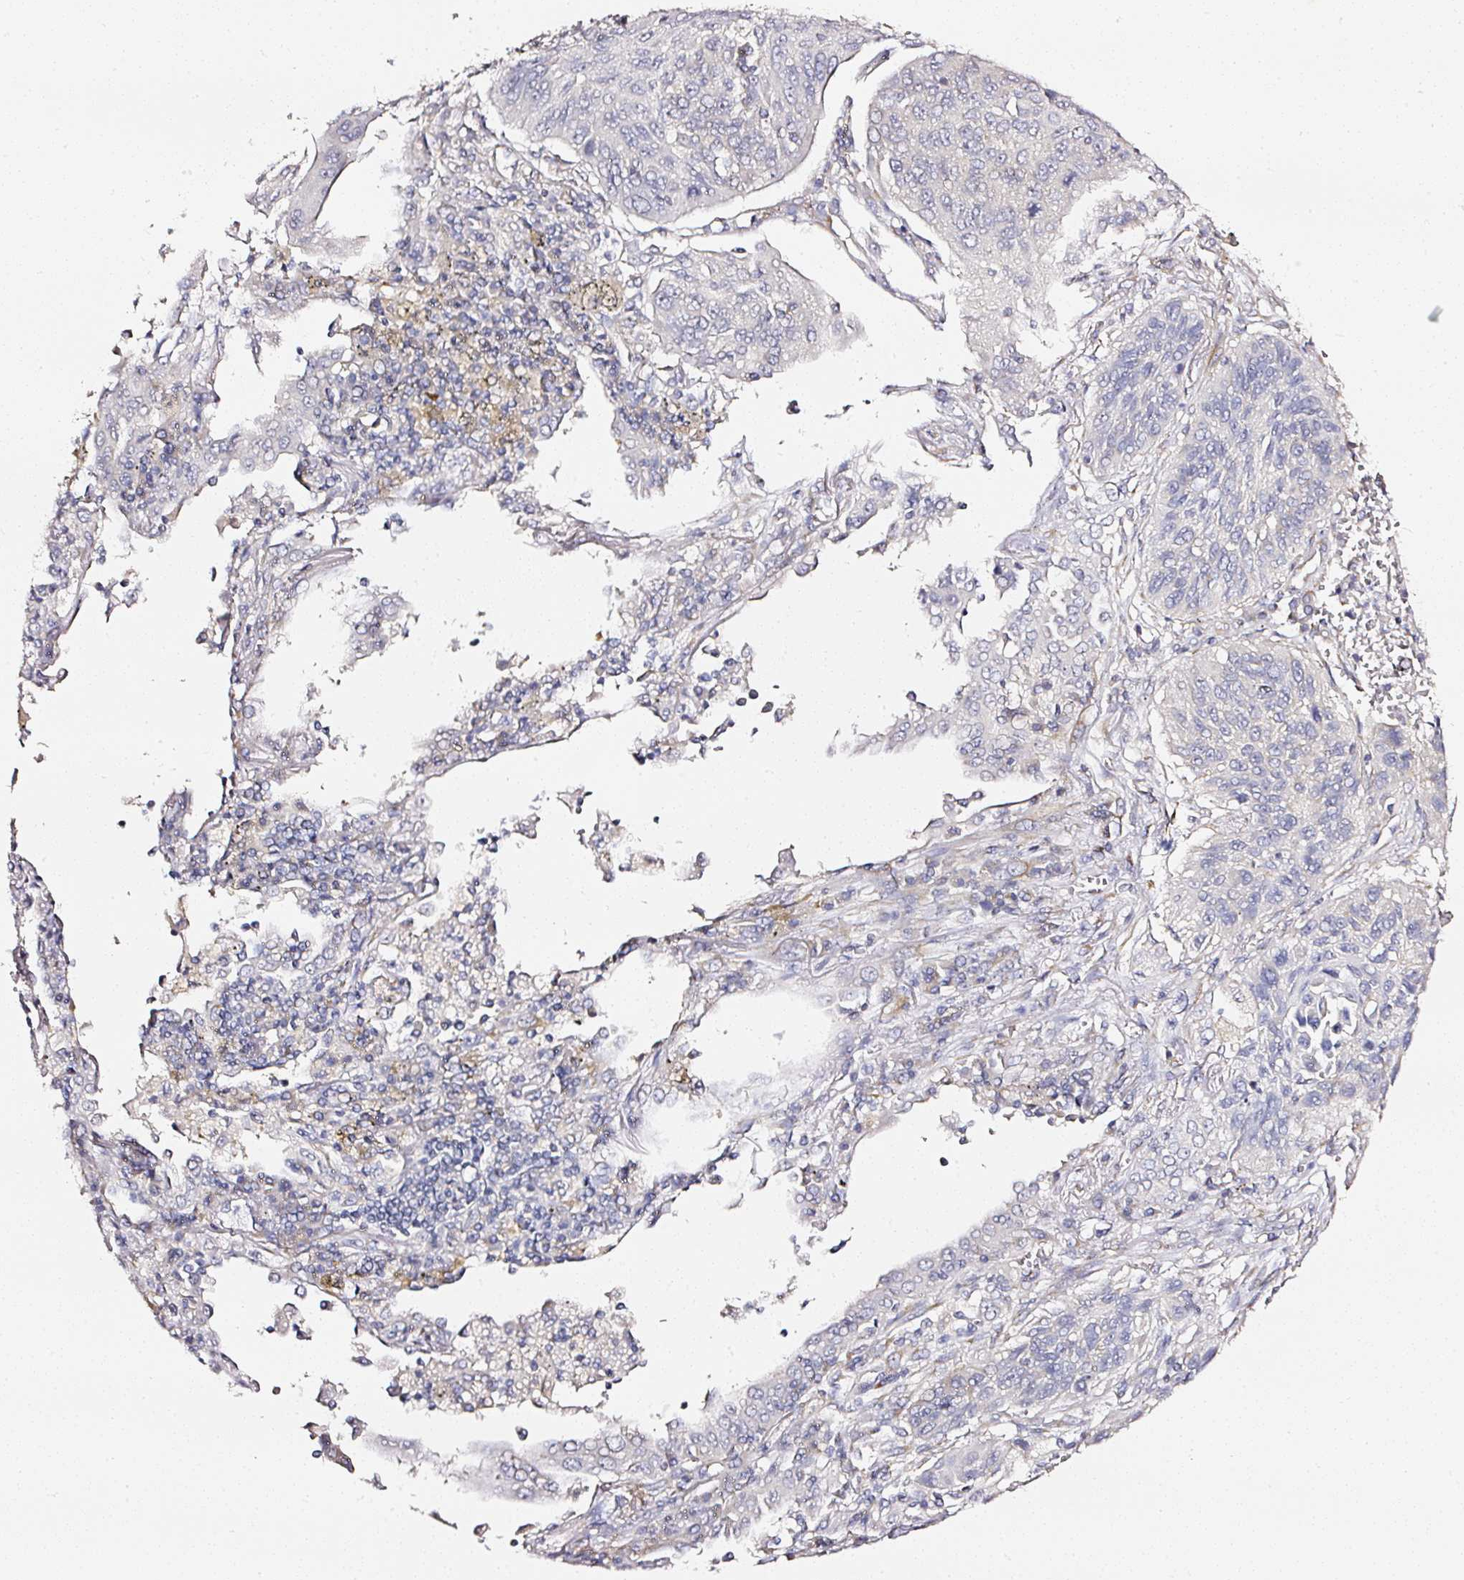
{"staining": {"intensity": "negative", "quantity": "none", "location": "none"}, "tissue": "lung cancer", "cell_type": "Tumor cells", "image_type": "cancer", "snomed": [{"axis": "morphology", "description": "Squamous cell carcinoma, NOS"}, {"axis": "topography", "description": "Lung"}], "caption": "This is a micrograph of immunohistochemistry staining of lung cancer (squamous cell carcinoma), which shows no staining in tumor cells.", "gene": "NTRK1", "patient": {"sex": "female", "age": 66}}